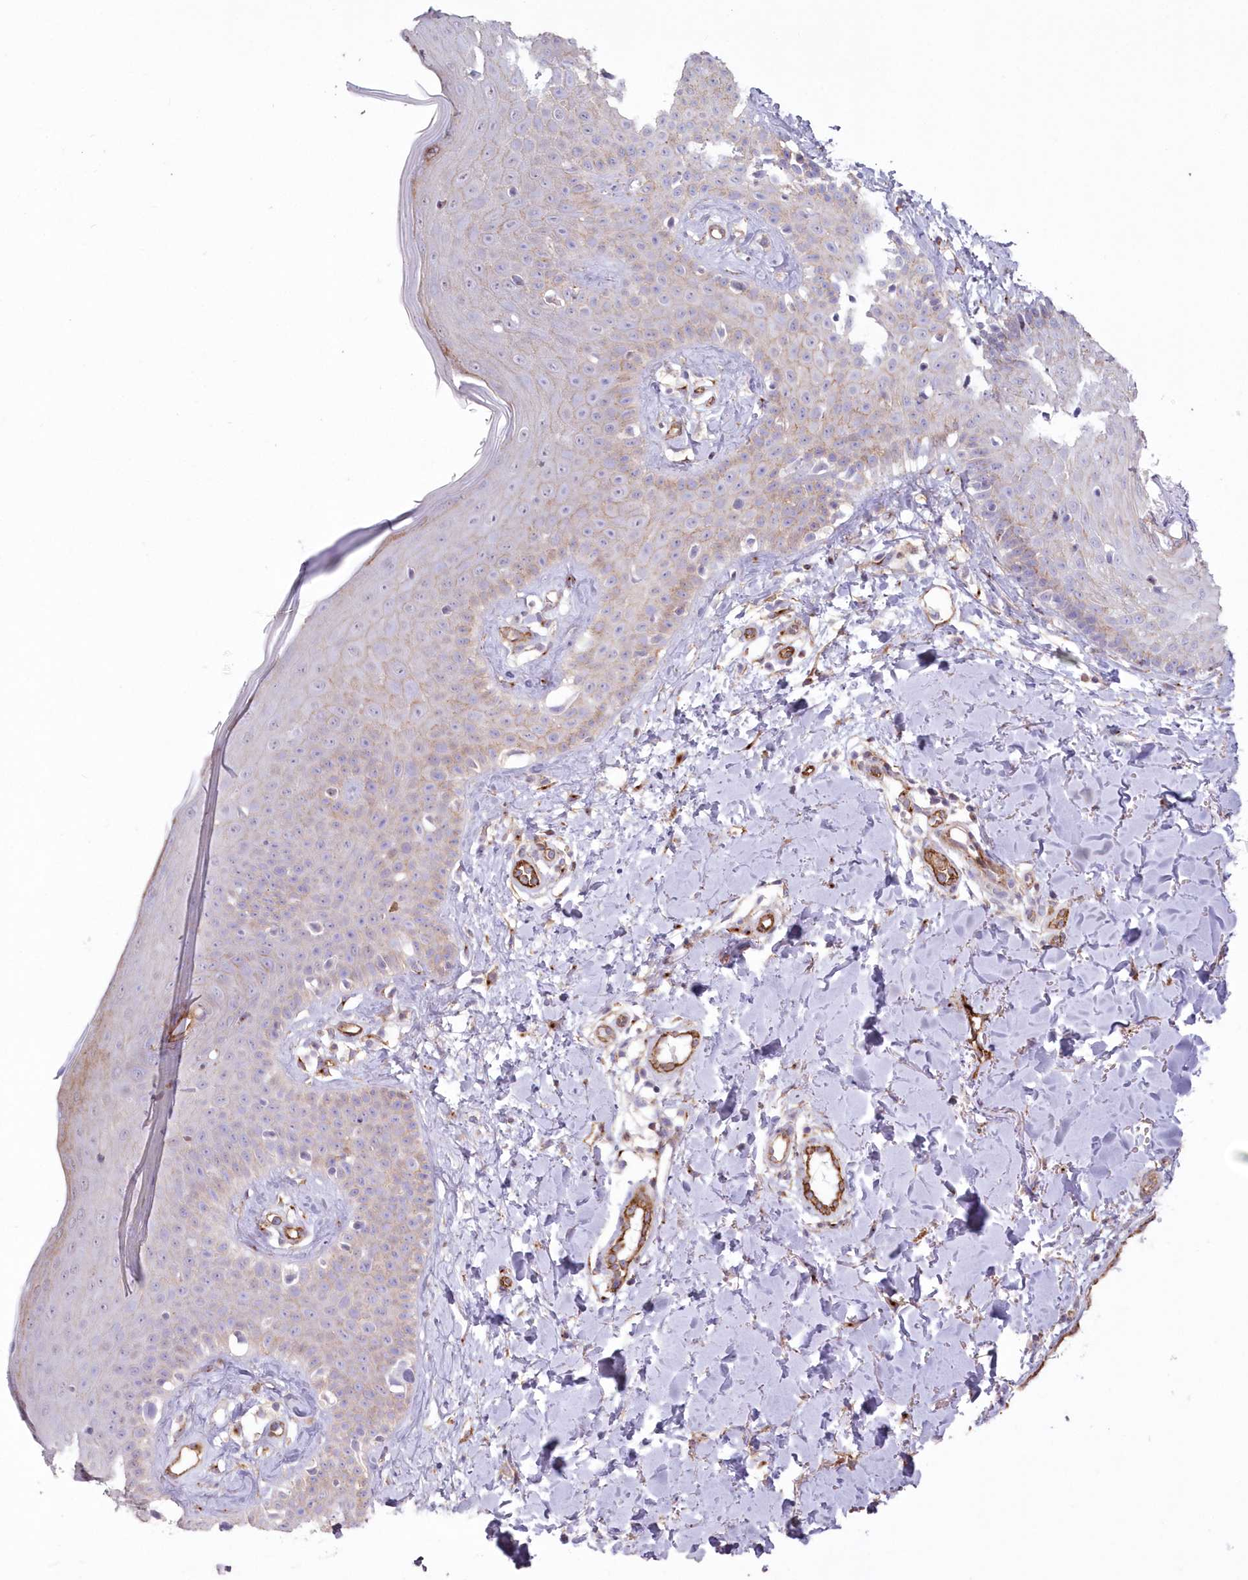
{"staining": {"intensity": "weak", "quantity": ">75%", "location": "cytoplasmic/membranous"}, "tissue": "skin", "cell_type": "Fibroblasts", "image_type": "normal", "snomed": [{"axis": "morphology", "description": "Normal tissue, NOS"}, {"axis": "topography", "description": "Skin"}], "caption": "Protein analysis of benign skin shows weak cytoplasmic/membranous staining in approximately >75% of fibroblasts. The protein of interest is shown in brown color, while the nuclei are stained blue.", "gene": "RAB11FIP5", "patient": {"sex": "male", "age": 52}}